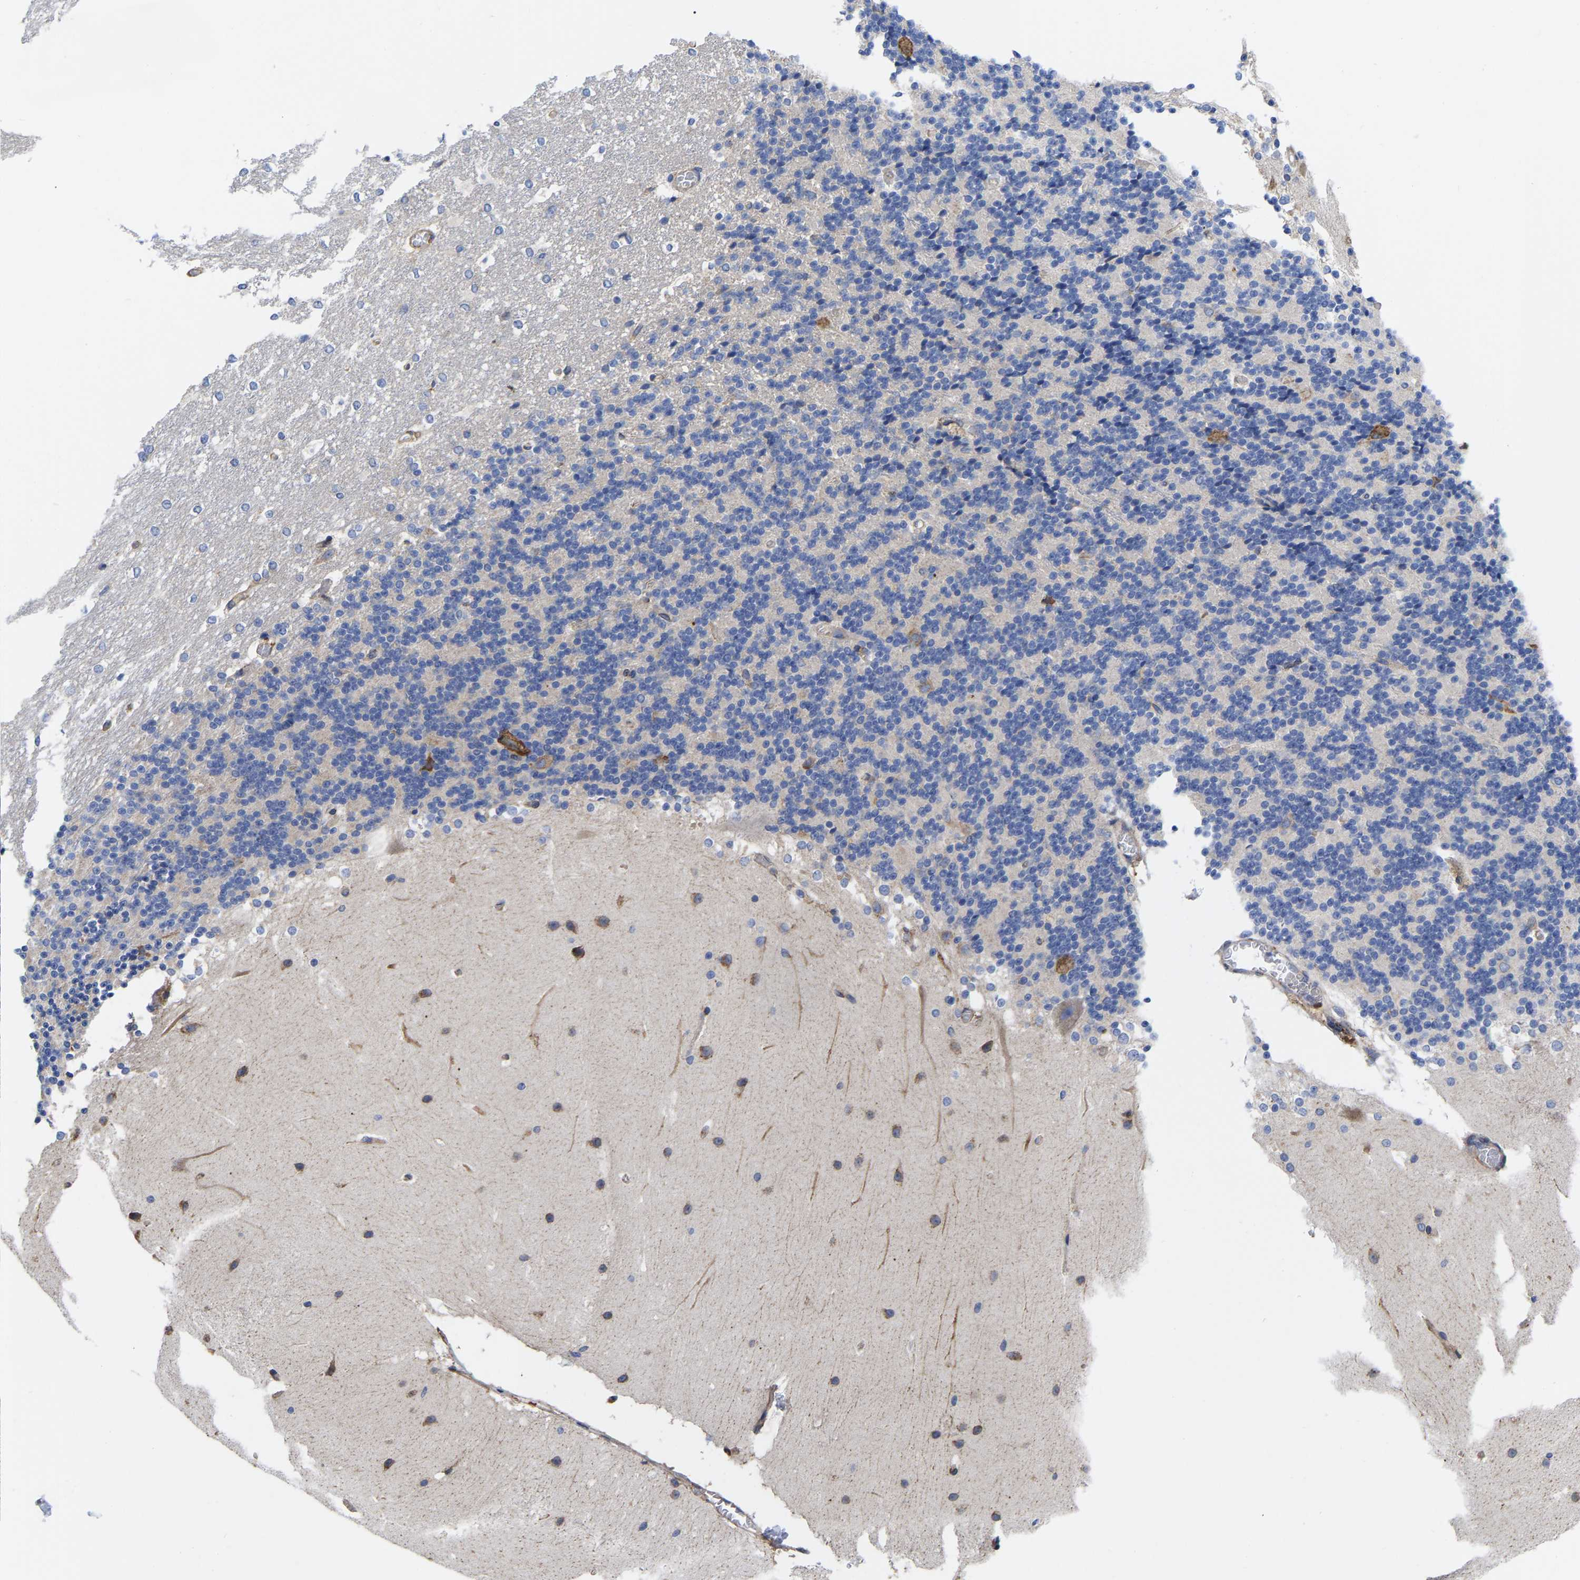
{"staining": {"intensity": "moderate", "quantity": "<25%", "location": "cytoplasmic/membranous"}, "tissue": "cerebellum", "cell_type": "Cells in granular layer", "image_type": "normal", "snomed": [{"axis": "morphology", "description": "Normal tissue, NOS"}, {"axis": "topography", "description": "Cerebellum"}], "caption": "This image reveals immunohistochemistry (IHC) staining of unremarkable human cerebellum, with low moderate cytoplasmic/membranous expression in about <25% of cells in granular layer.", "gene": "CFAP298", "patient": {"sex": "female", "age": 19}}